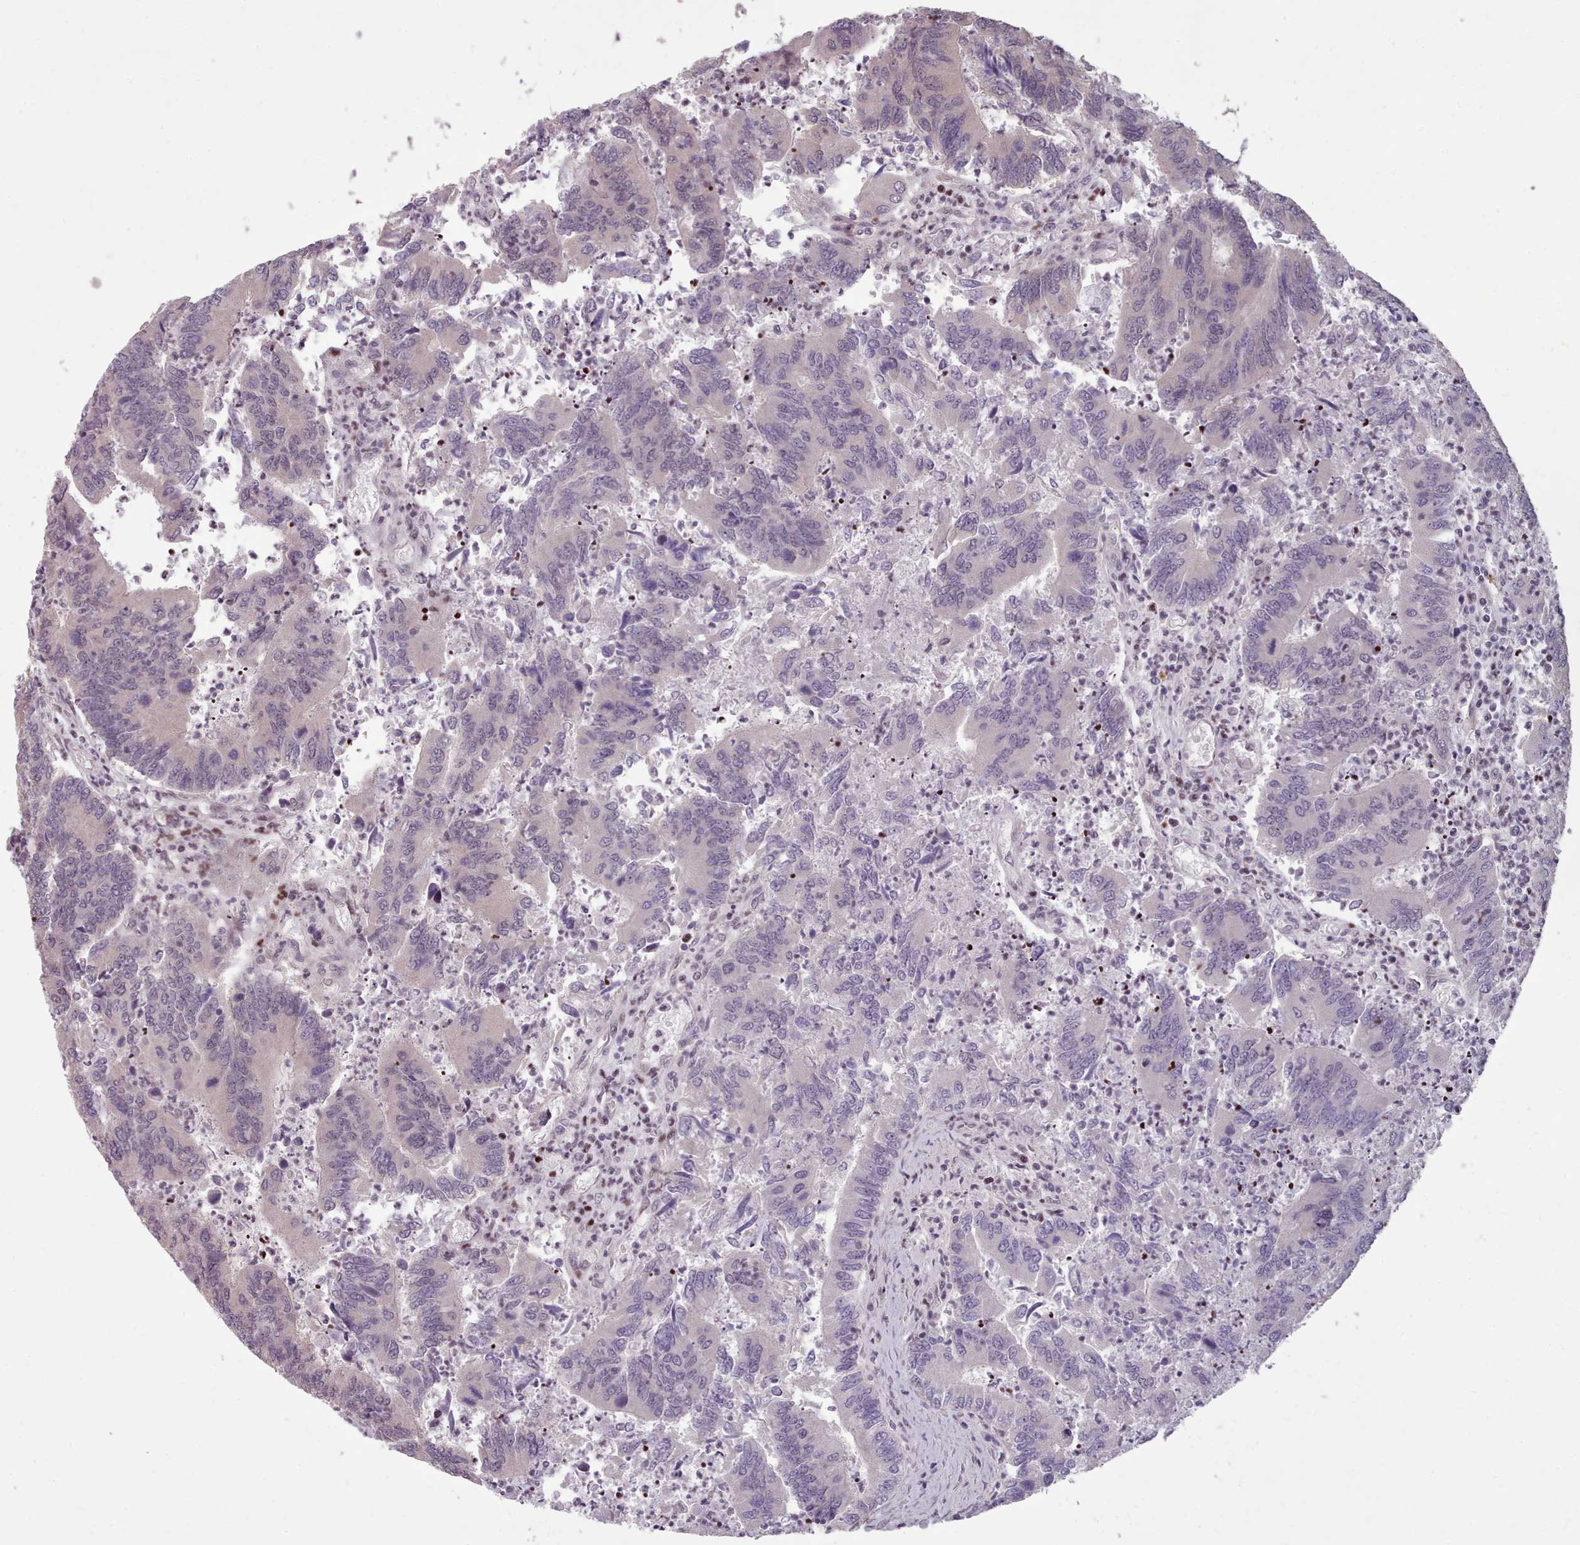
{"staining": {"intensity": "negative", "quantity": "none", "location": "none"}, "tissue": "colorectal cancer", "cell_type": "Tumor cells", "image_type": "cancer", "snomed": [{"axis": "morphology", "description": "Adenocarcinoma, NOS"}, {"axis": "topography", "description": "Colon"}], "caption": "Immunohistochemical staining of human colorectal cancer (adenocarcinoma) reveals no significant positivity in tumor cells.", "gene": "ENSA", "patient": {"sex": "female", "age": 67}}